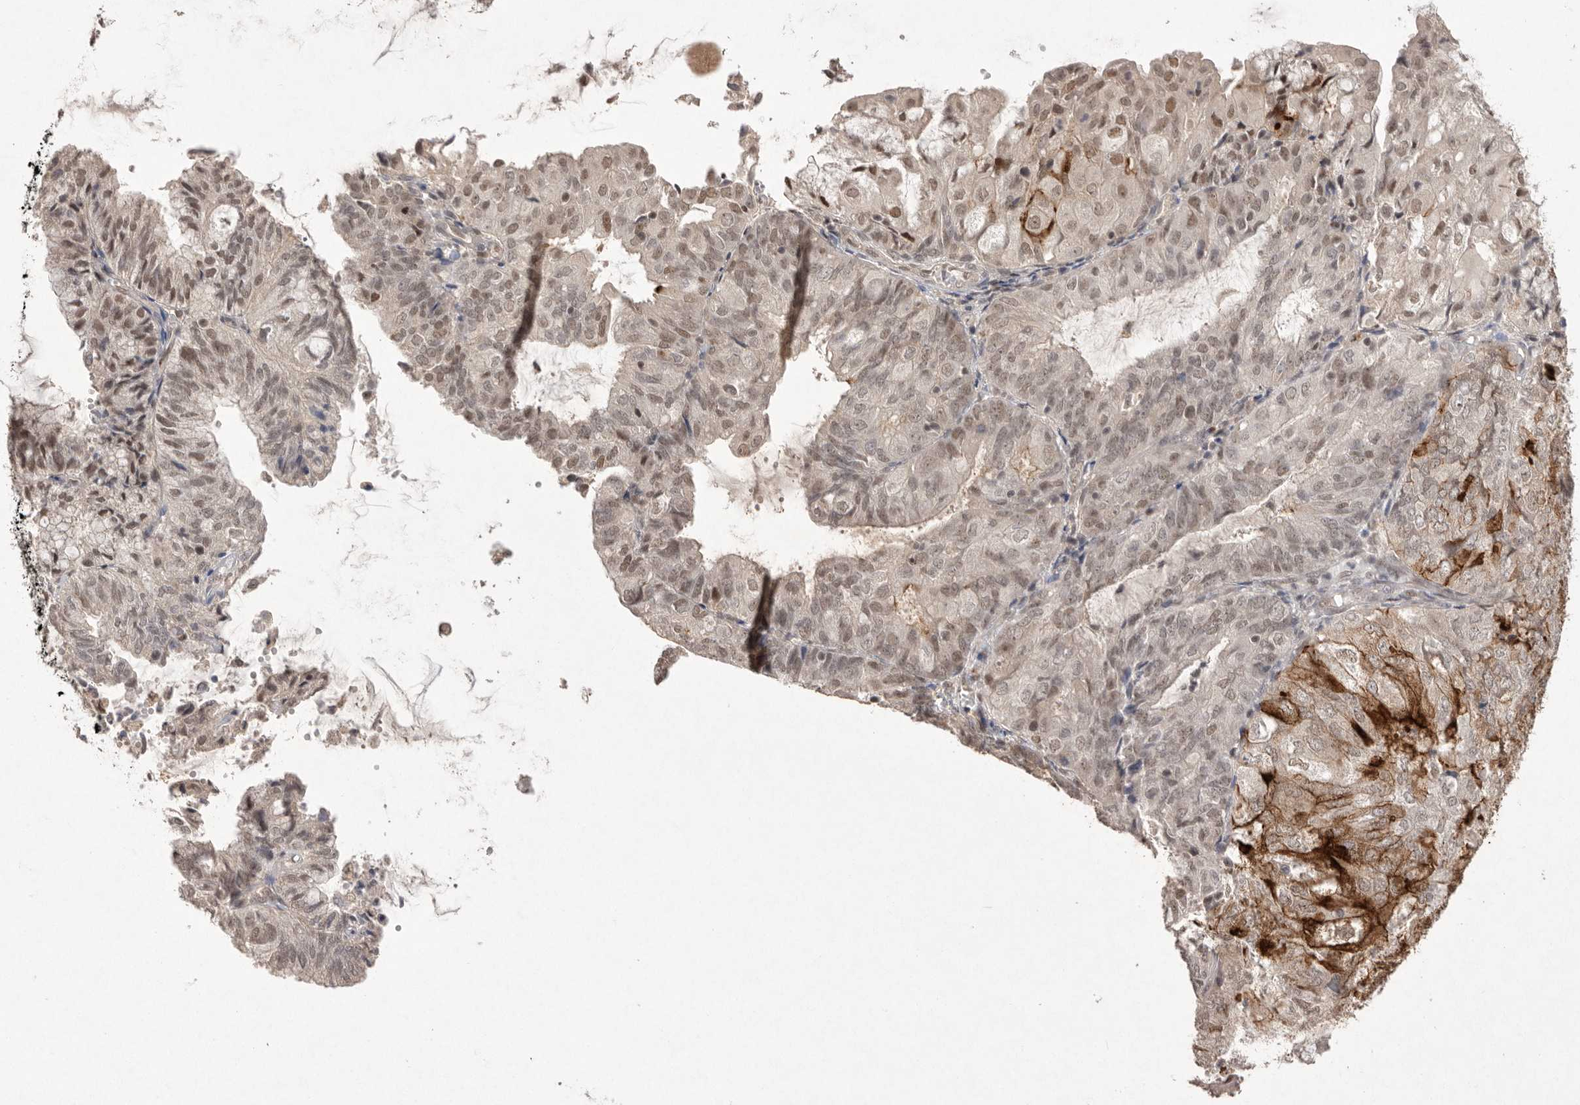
{"staining": {"intensity": "weak", "quantity": ">75%", "location": "cytoplasmic/membranous,nuclear"}, "tissue": "endometrial cancer", "cell_type": "Tumor cells", "image_type": "cancer", "snomed": [{"axis": "morphology", "description": "Adenocarcinoma, NOS"}, {"axis": "topography", "description": "Endometrium"}], "caption": "Brown immunohistochemical staining in adenocarcinoma (endometrial) shows weak cytoplasmic/membranous and nuclear expression in about >75% of tumor cells. Using DAB (3,3'-diaminobenzidine) (brown) and hematoxylin (blue) stains, captured at high magnification using brightfield microscopy.", "gene": "HUS1", "patient": {"sex": "female", "age": 81}}